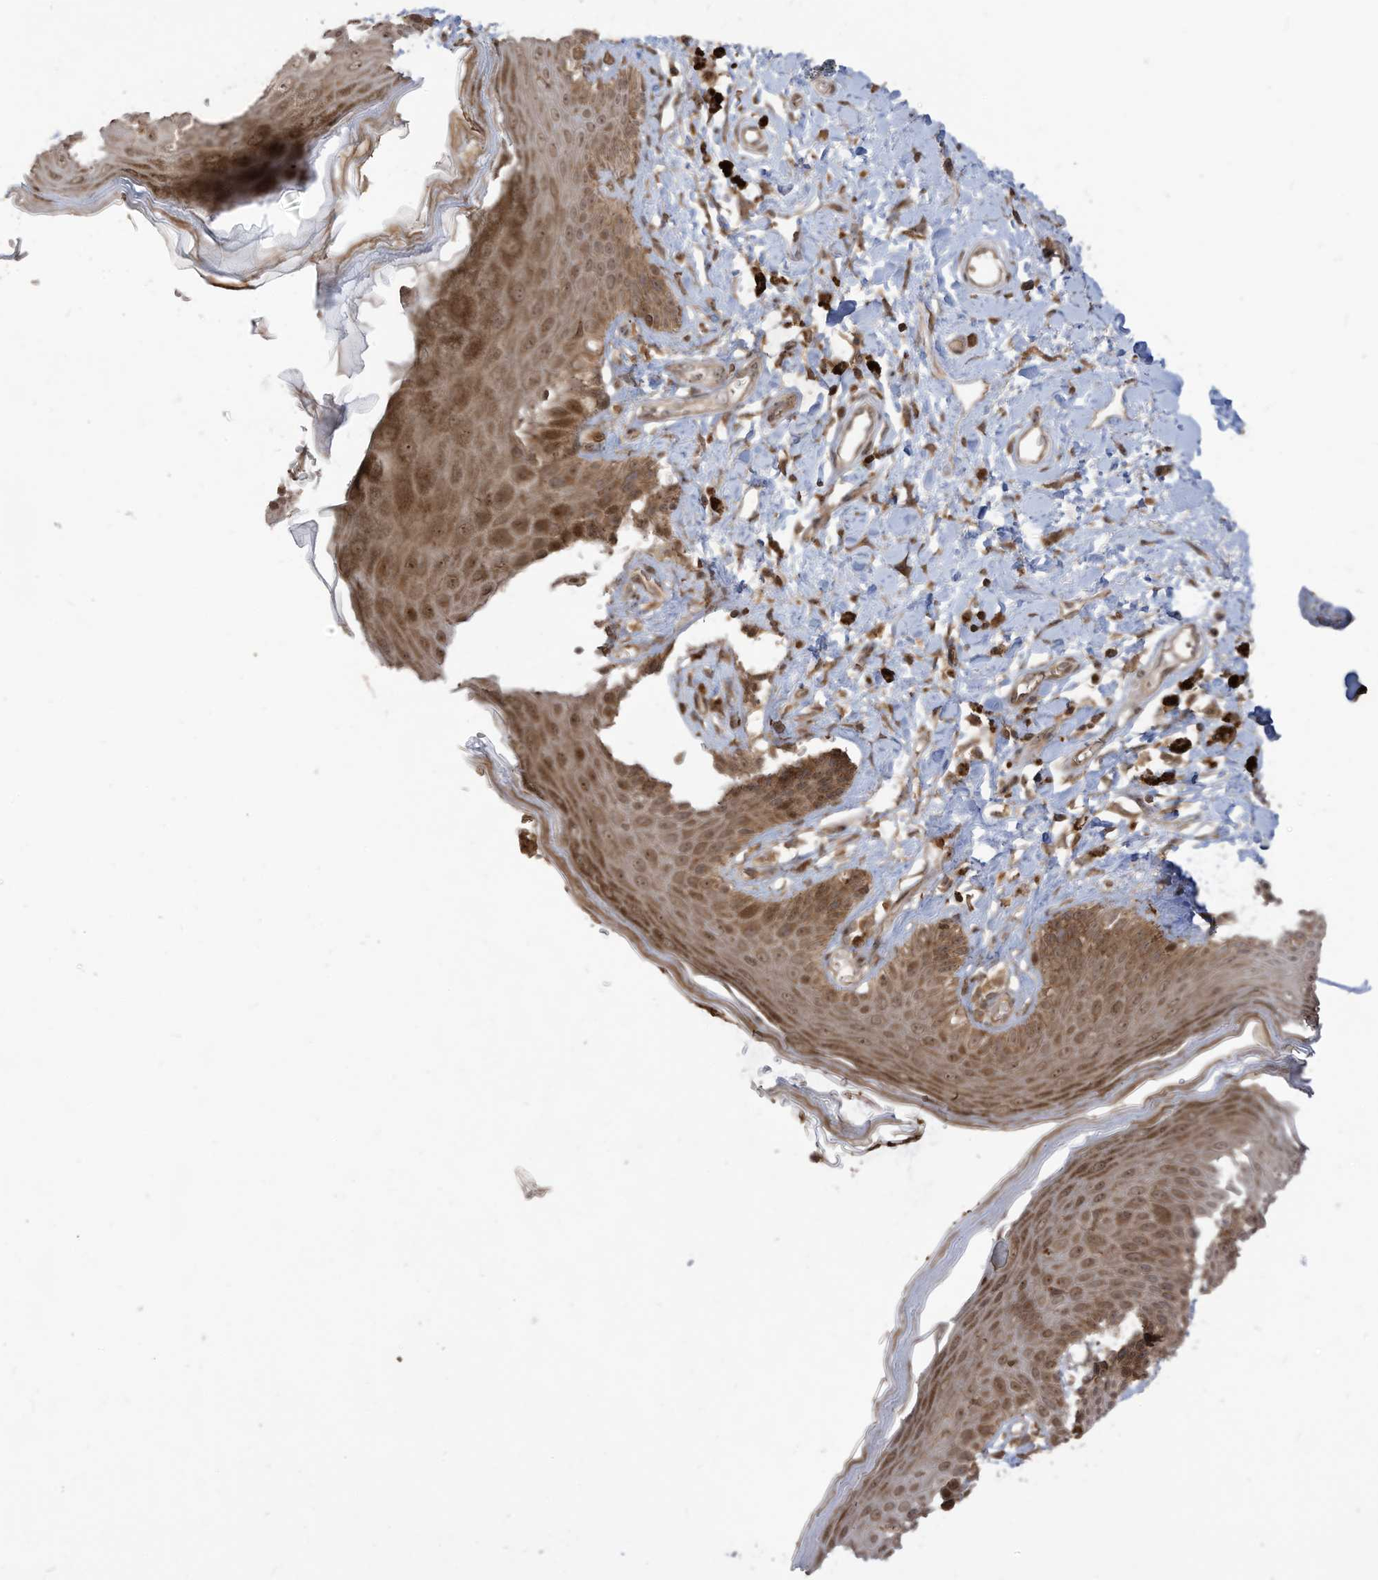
{"staining": {"intensity": "moderate", "quantity": ">75%", "location": "cytoplasmic/membranous,nuclear"}, "tissue": "skin", "cell_type": "Epidermal cells", "image_type": "normal", "snomed": [{"axis": "morphology", "description": "Normal tissue, NOS"}, {"axis": "topography", "description": "Anal"}], "caption": "Protein expression analysis of unremarkable skin reveals moderate cytoplasmic/membranous,nuclear positivity in approximately >75% of epidermal cells. (DAB = brown stain, brightfield microscopy at high magnification).", "gene": "CARF", "patient": {"sex": "female", "age": 78}}